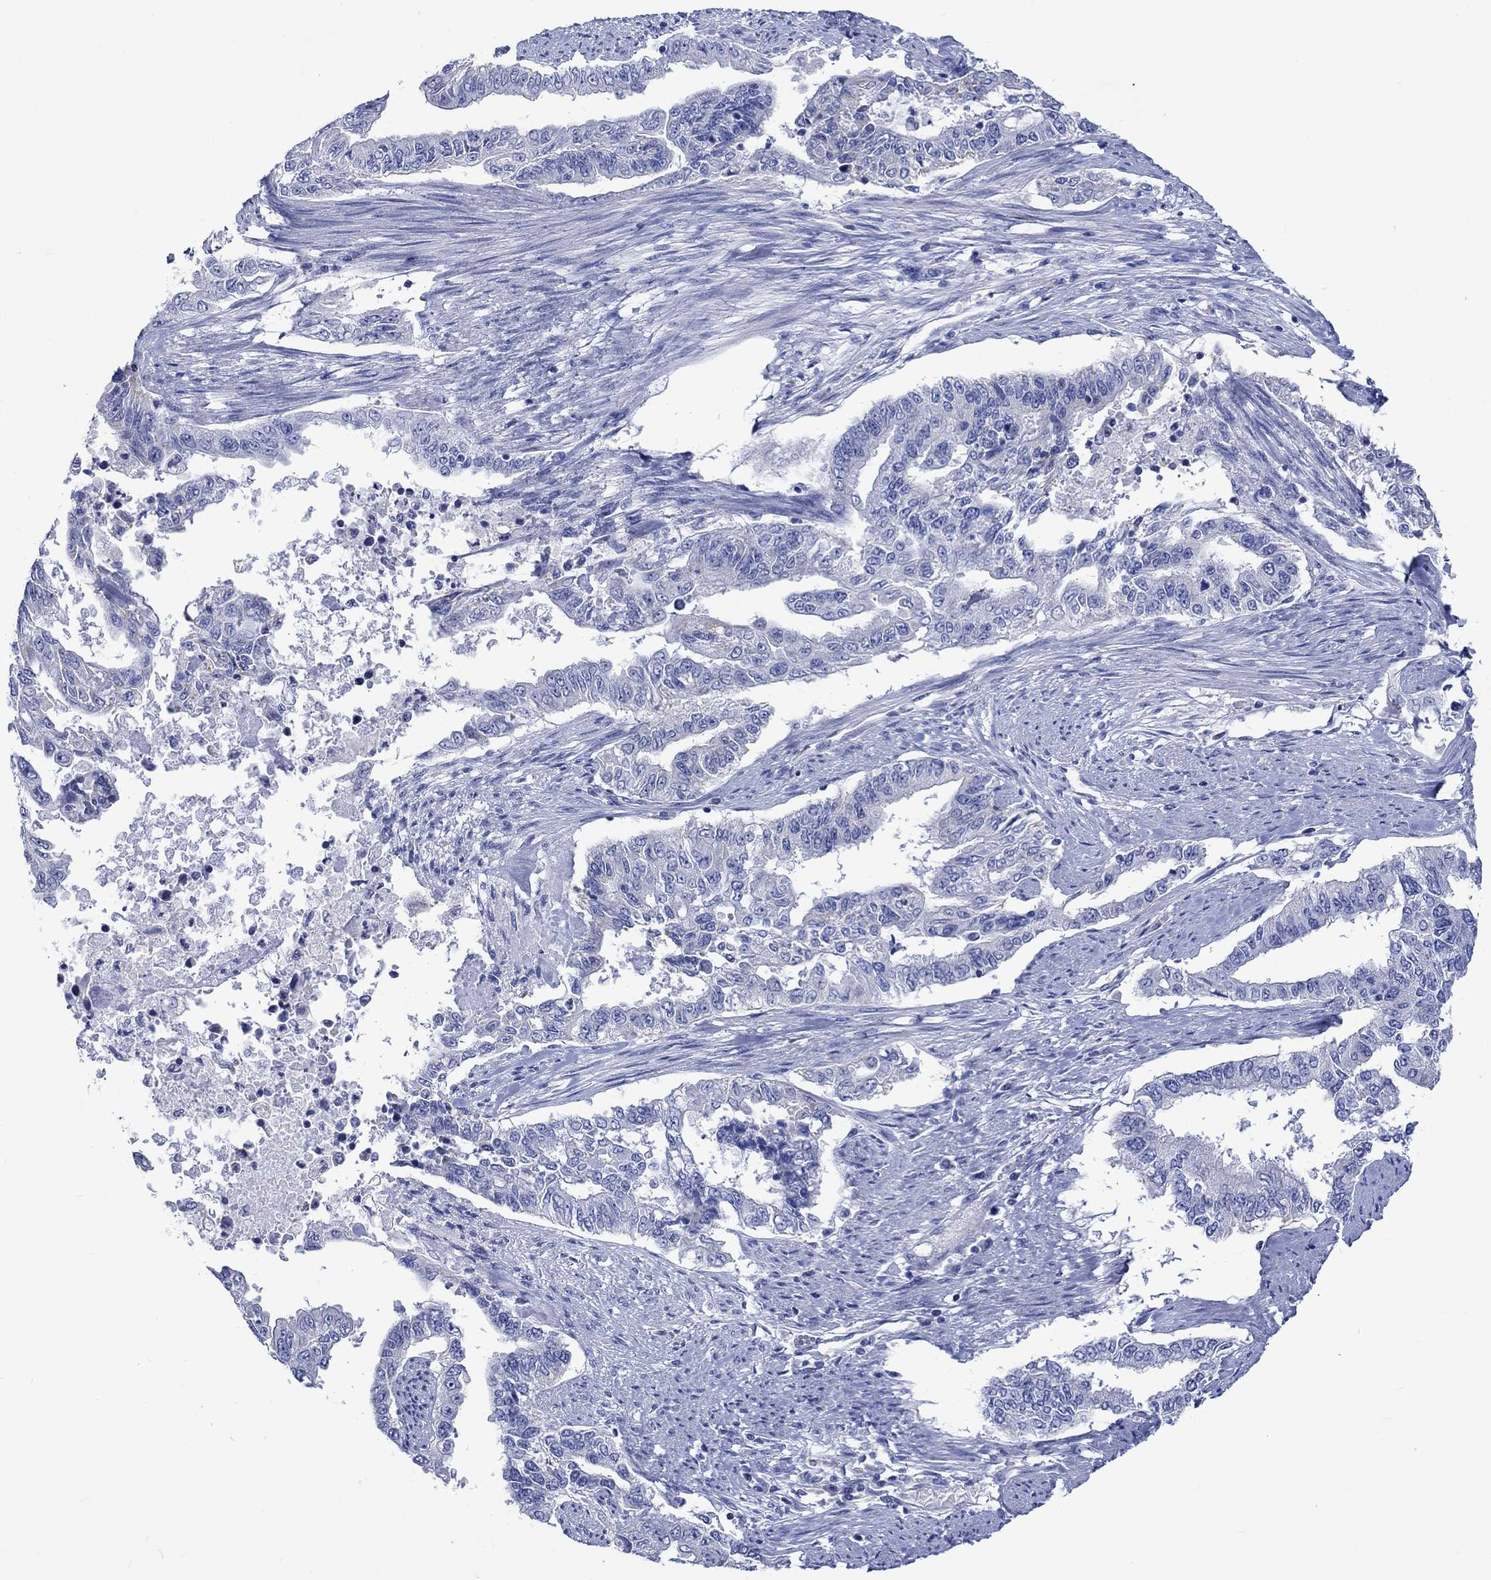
{"staining": {"intensity": "negative", "quantity": "none", "location": "none"}, "tissue": "endometrial cancer", "cell_type": "Tumor cells", "image_type": "cancer", "snomed": [{"axis": "morphology", "description": "Adenocarcinoma, NOS"}, {"axis": "topography", "description": "Uterus"}], "caption": "Immunohistochemistry (IHC) of human adenocarcinoma (endometrial) exhibits no expression in tumor cells.", "gene": "CPLX2", "patient": {"sex": "female", "age": 59}}